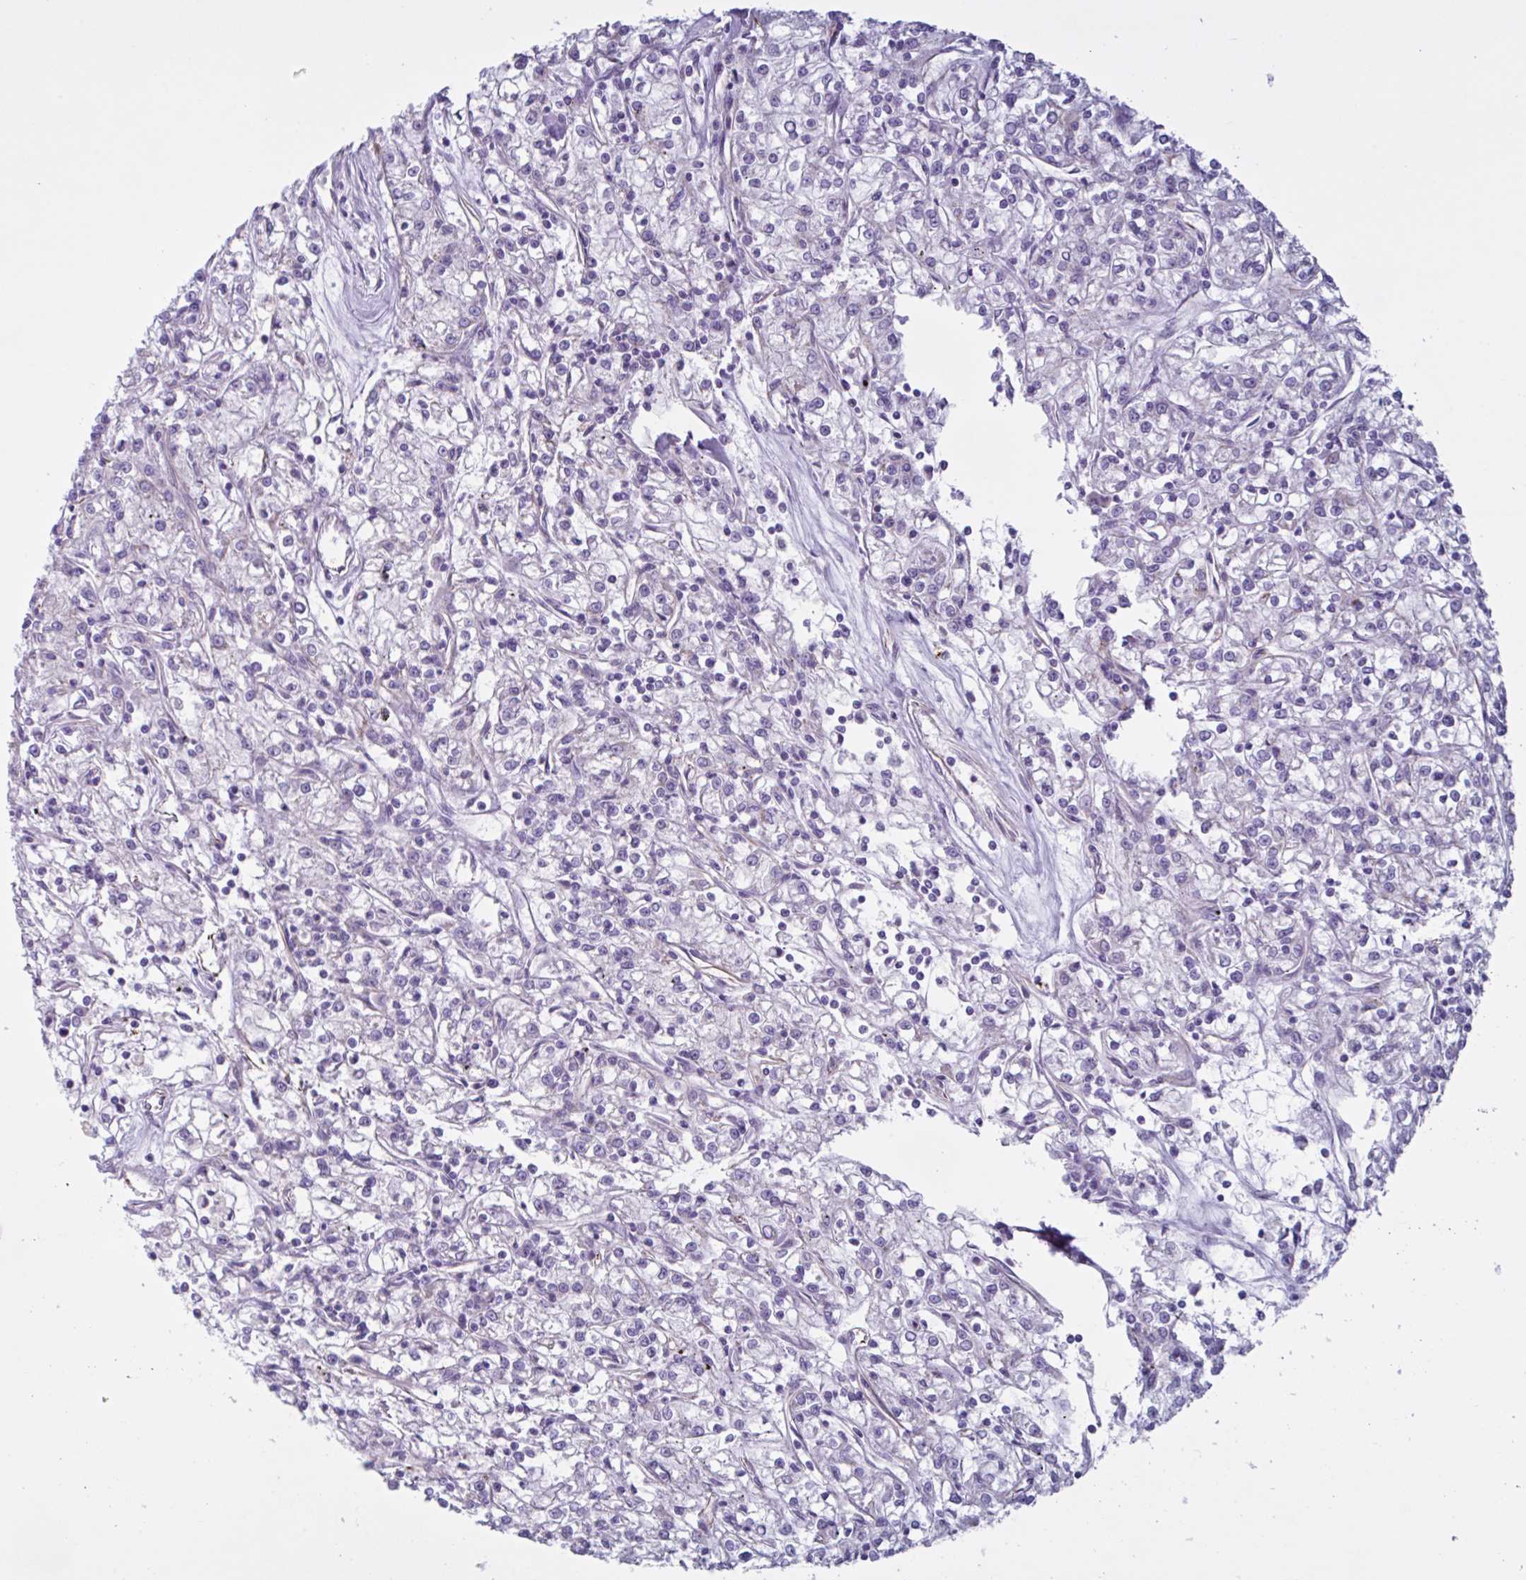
{"staining": {"intensity": "negative", "quantity": "none", "location": "none"}, "tissue": "renal cancer", "cell_type": "Tumor cells", "image_type": "cancer", "snomed": [{"axis": "morphology", "description": "Adenocarcinoma, NOS"}, {"axis": "topography", "description": "Kidney"}], "caption": "This is an IHC photomicrograph of human renal cancer. There is no positivity in tumor cells.", "gene": "TMEM86B", "patient": {"sex": "female", "age": 59}}